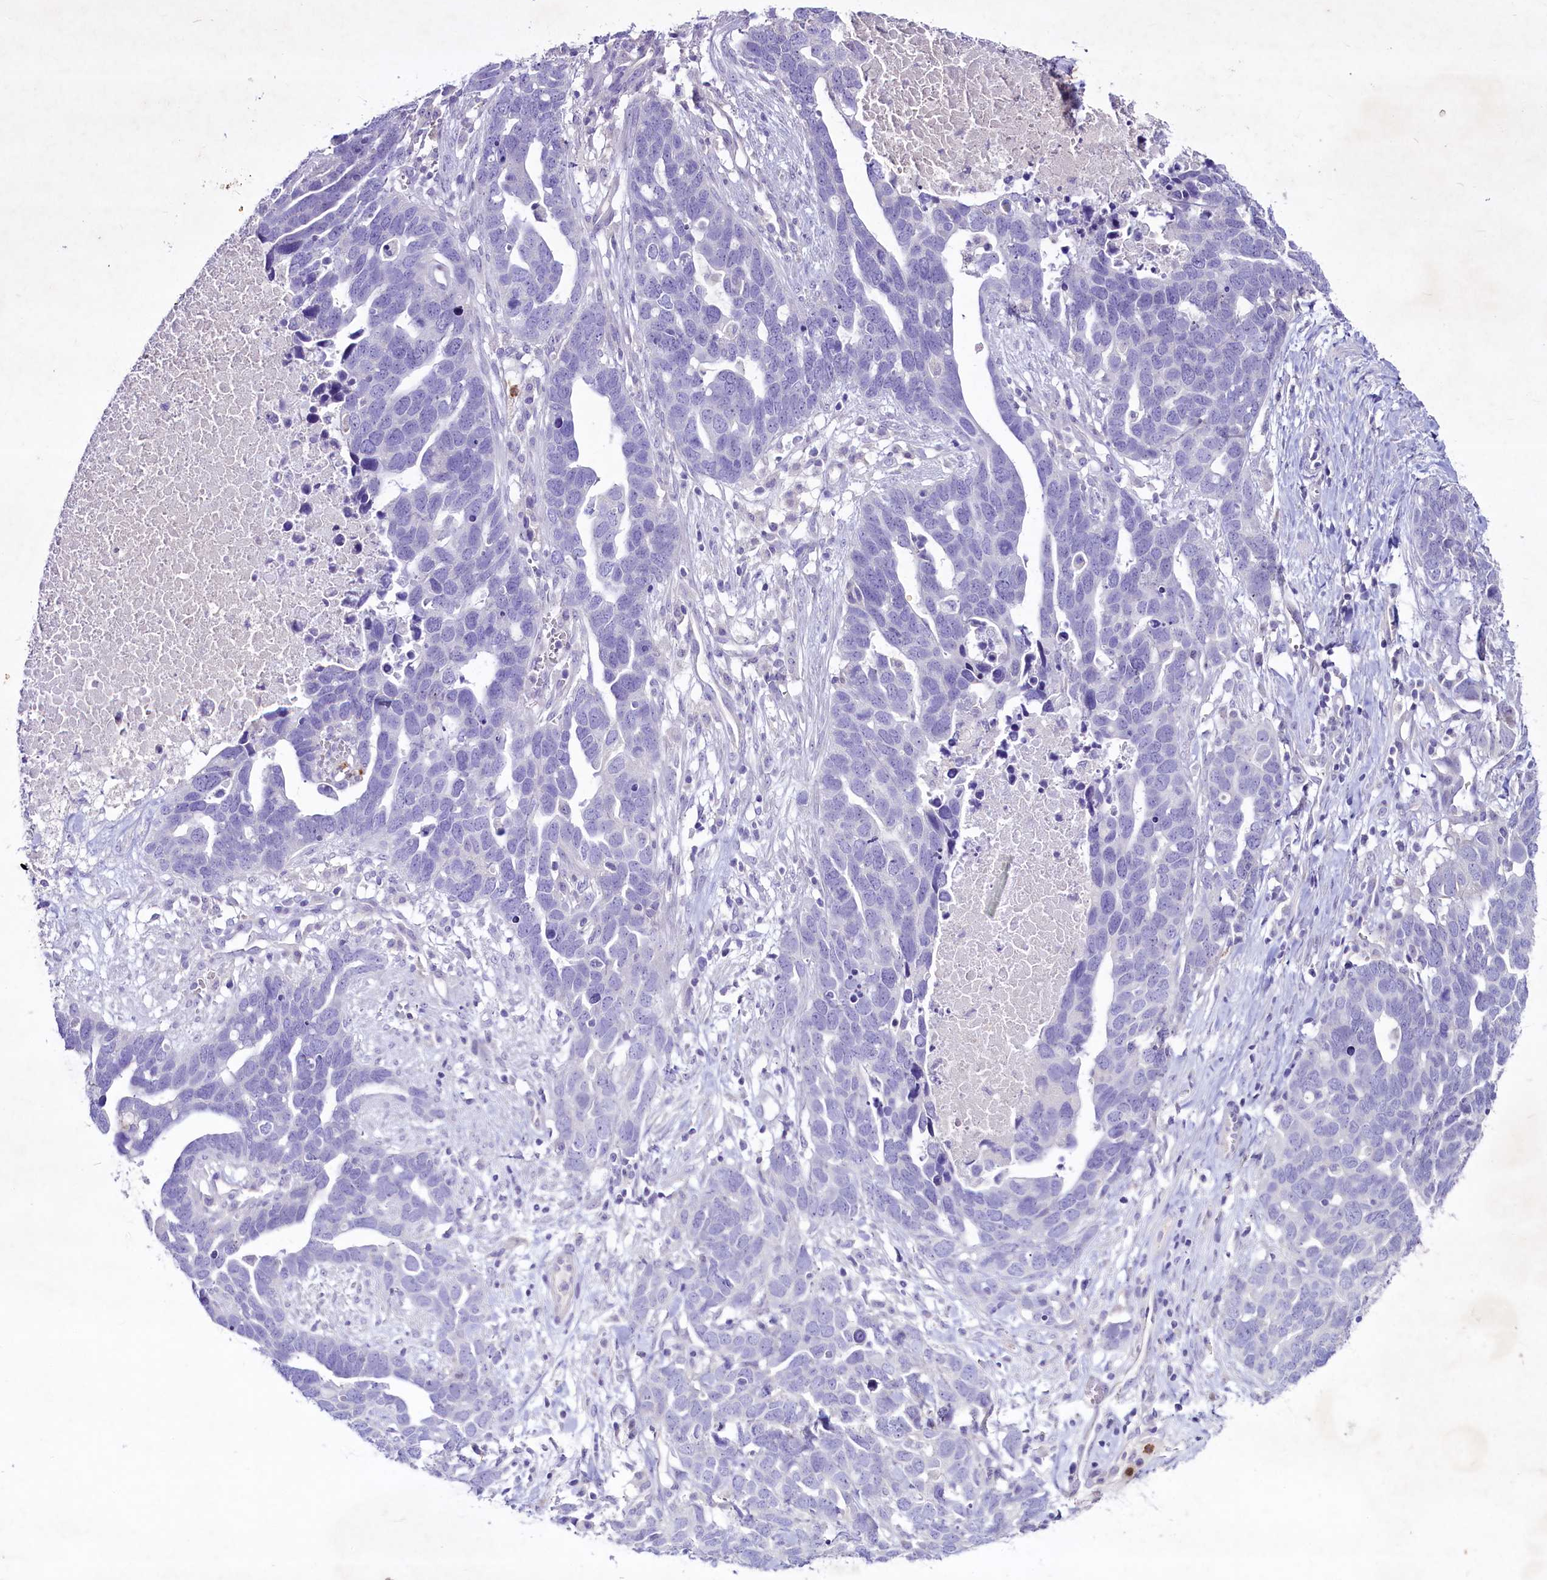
{"staining": {"intensity": "negative", "quantity": "none", "location": "none"}, "tissue": "ovarian cancer", "cell_type": "Tumor cells", "image_type": "cancer", "snomed": [{"axis": "morphology", "description": "Cystadenocarcinoma, serous, NOS"}, {"axis": "topography", "description": "Ovary"}], "caption": "DAB immunohistochemical staining of human ovarian cancer (serous cystadenocarcinoma) displays no significant expression in tumor cells.", "gene": "FAM209B", "patient": {"sex": "female", "age": 54}}